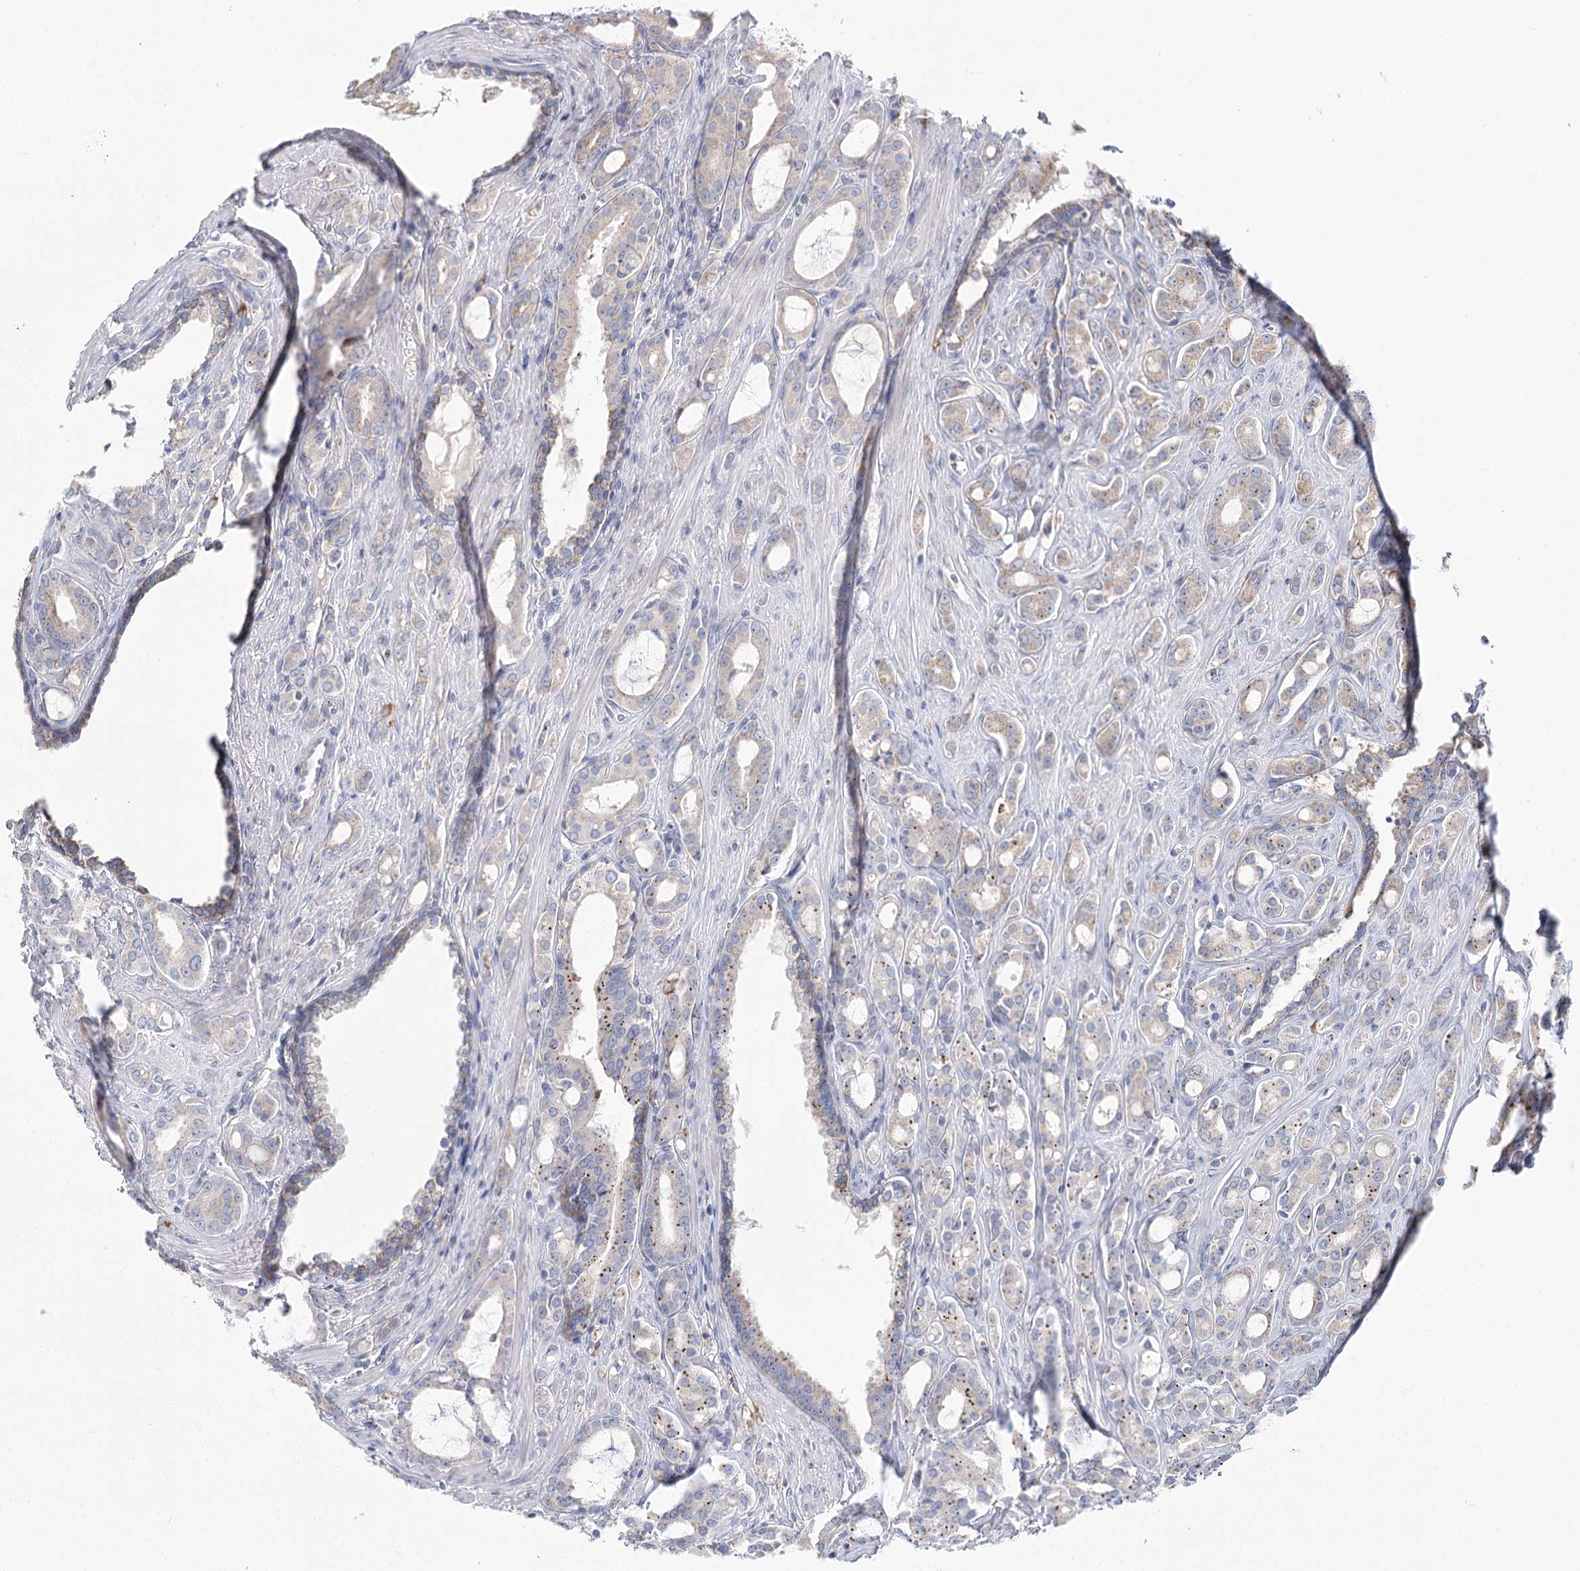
{"staining": {"intensity": "moderate", "quantity": "<25%", "location": "cytoplasmic/membranous"}, "tissue": "prostate cancer", "cell_type": "Tumor cells", "image_type": "cancer", "snomed": [{"axis": "morphology", "description": "Adenocarcinoma, High grade"}, {"axis": "topography", "description": "Prostate"}], "caption": "Prostate adenocarcinoma (high-grade) tissue demonstrates moderate cytoplasmic/membranous positivity in about <25% of tumor cells, visualized by immunohistochemistry. Using DAB (3,3'-diaminobenzidine) (brown) and hematoxylin (blue) stains, captured at high magnification using brightfield microscopy.", "gene": "ARHGAP44", "patient": {"sex": "male", "age": 72}}